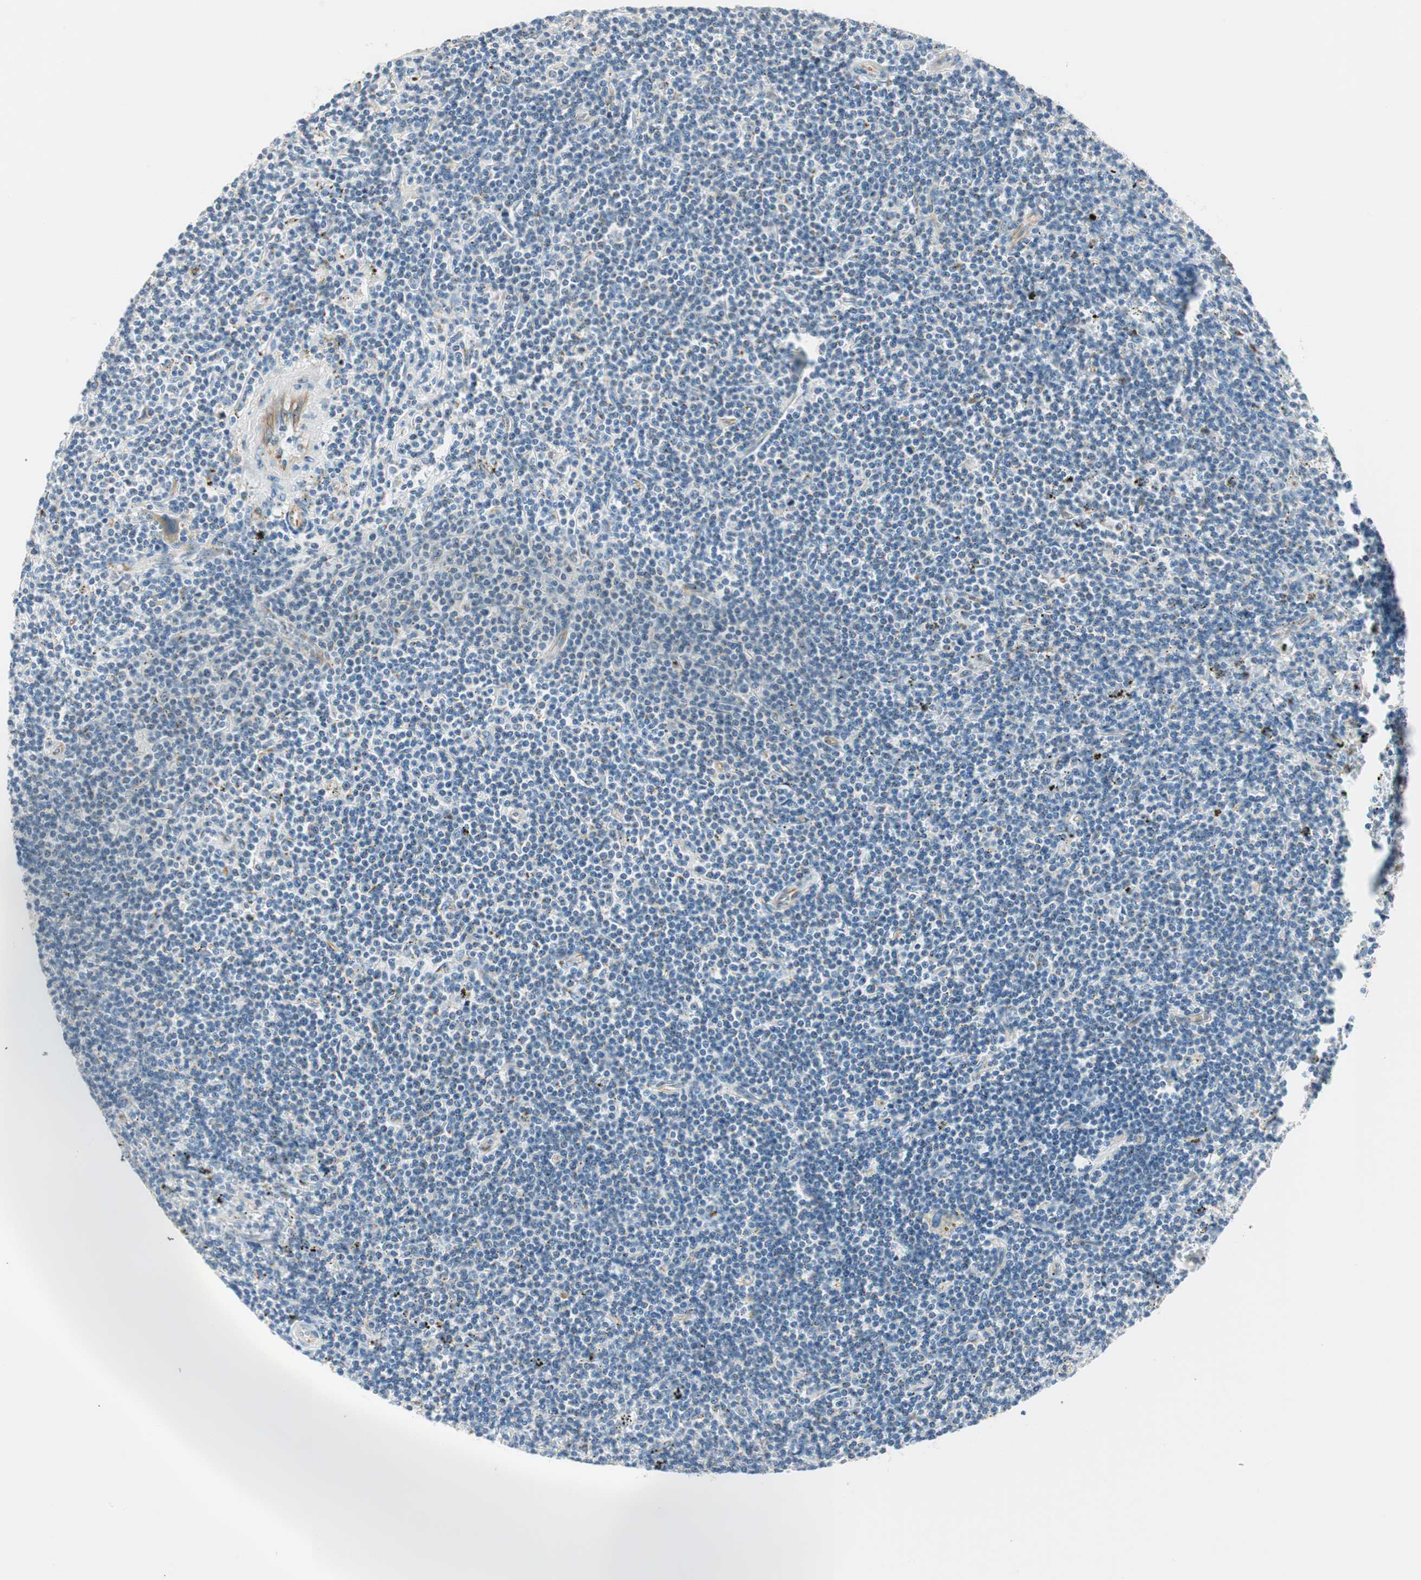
{"staining": {"intensity": "negative", "quantity": "none", "location": "none"}, "tissue": "lymphoma", "cell_type": "Tumor cells", "image_type": "cancer", "snomed": [{"axis": "morphology", "description": "Malignant lymphoma, non-Hodgkin's type, Low grade"}, {"axis": "topography", "description": "Spleen"}], "caption": "High magnification brightfield microscopy of low-grade malignant lymphoma, non-Hodgkin's type stained with DAB (brown) and counterstained with hematoxylin (blue): tumor cells show no significant positivity.", "gene": "TMF1", "patient": {"sex": "male", "age": 76}}